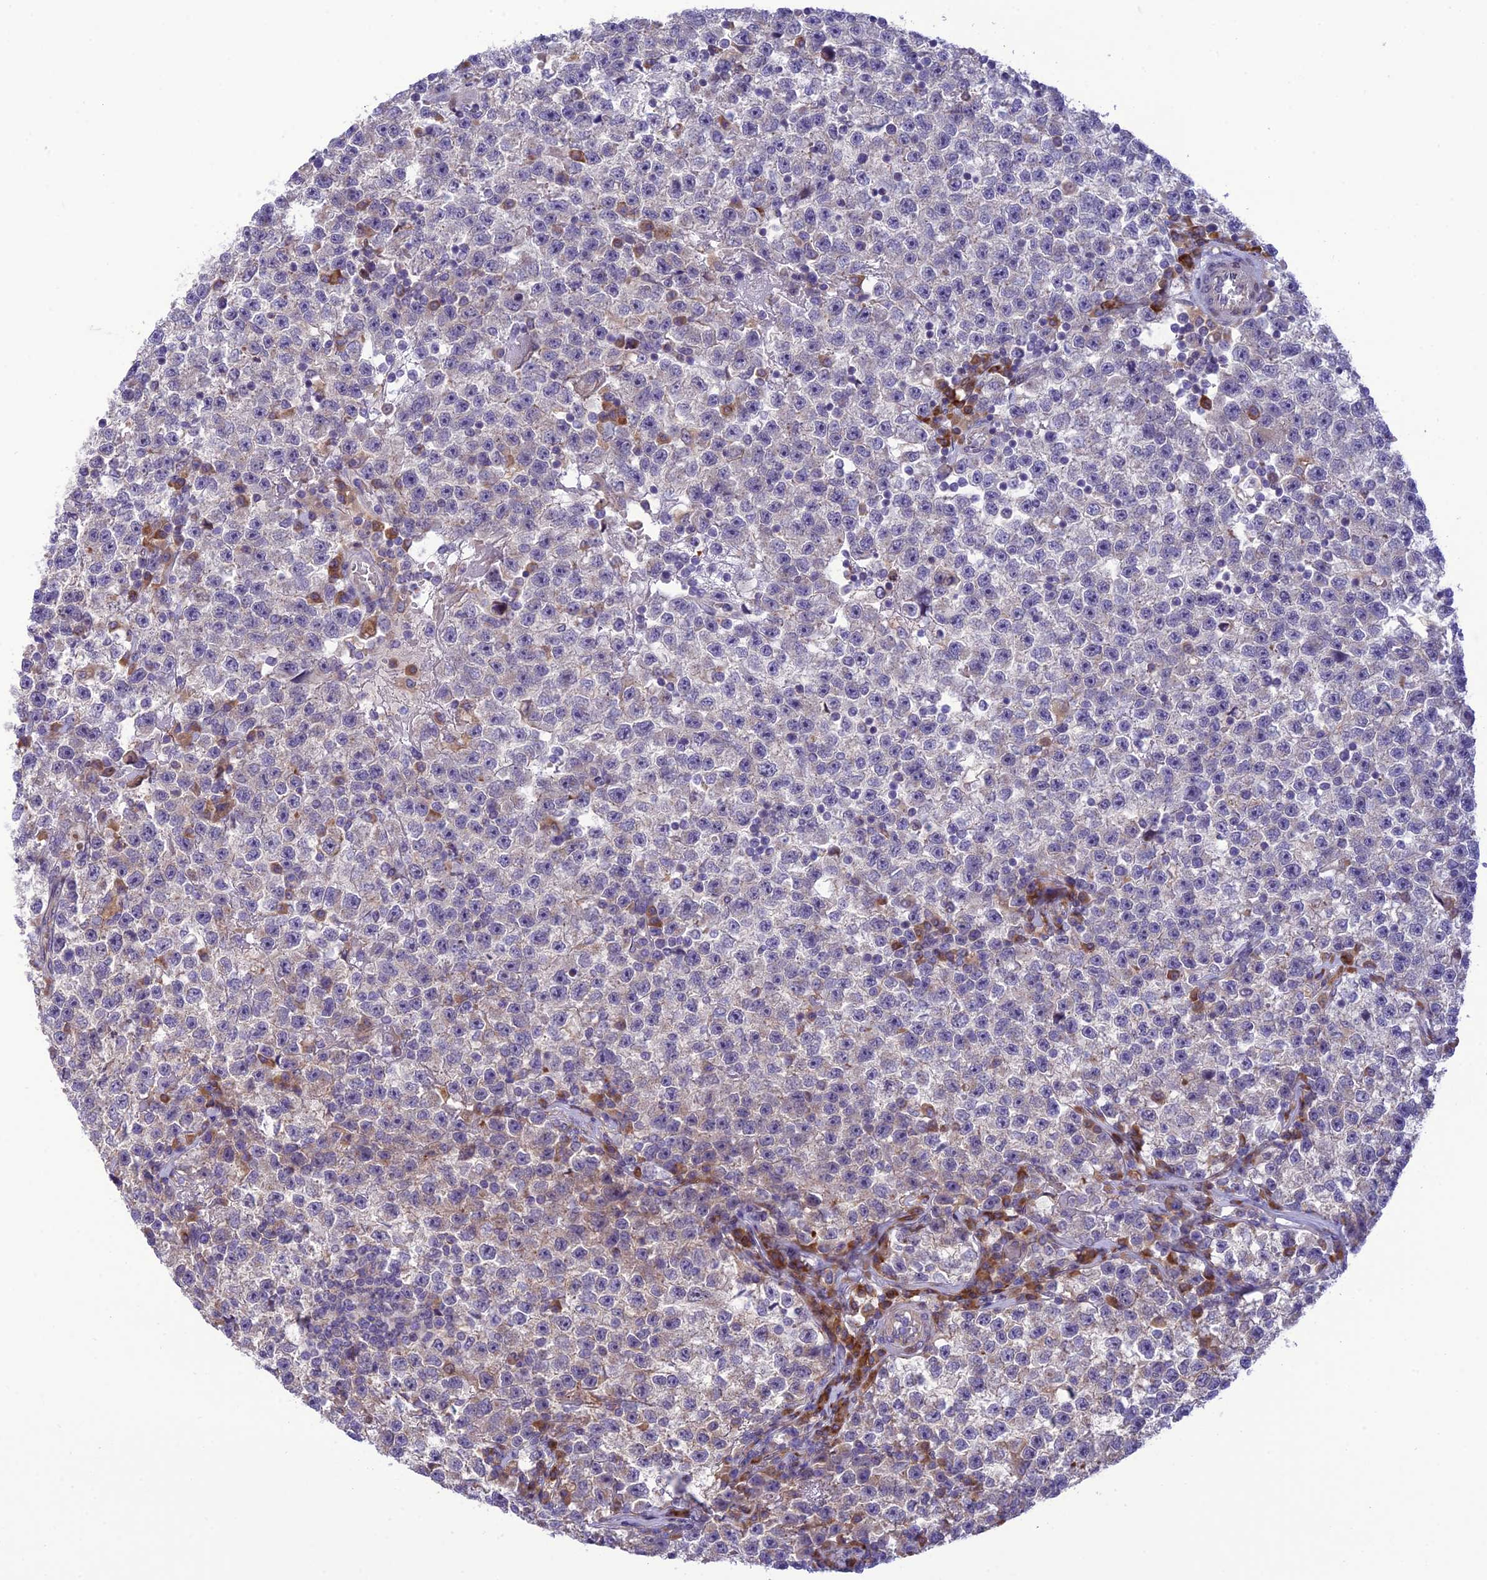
{"staining": {"intensity": "weak", "quantity": "<25%", "location": "cytoplasmic/membranous"}, "tissue": "testis cancer", "cell_type": "Tumor cells", "image_type": "cancer", "snomed": [{"axis": "morphology", "description": "Seminoma, NOS"}, {"axis": "topography", "description": "Testis"}], "caption": "A photomicrograph of seminoma (testis) stained for a protein shows no brown staining in tumor cells.", "gene": "JMY", "patient": {"sex": "male", "age": 22}}